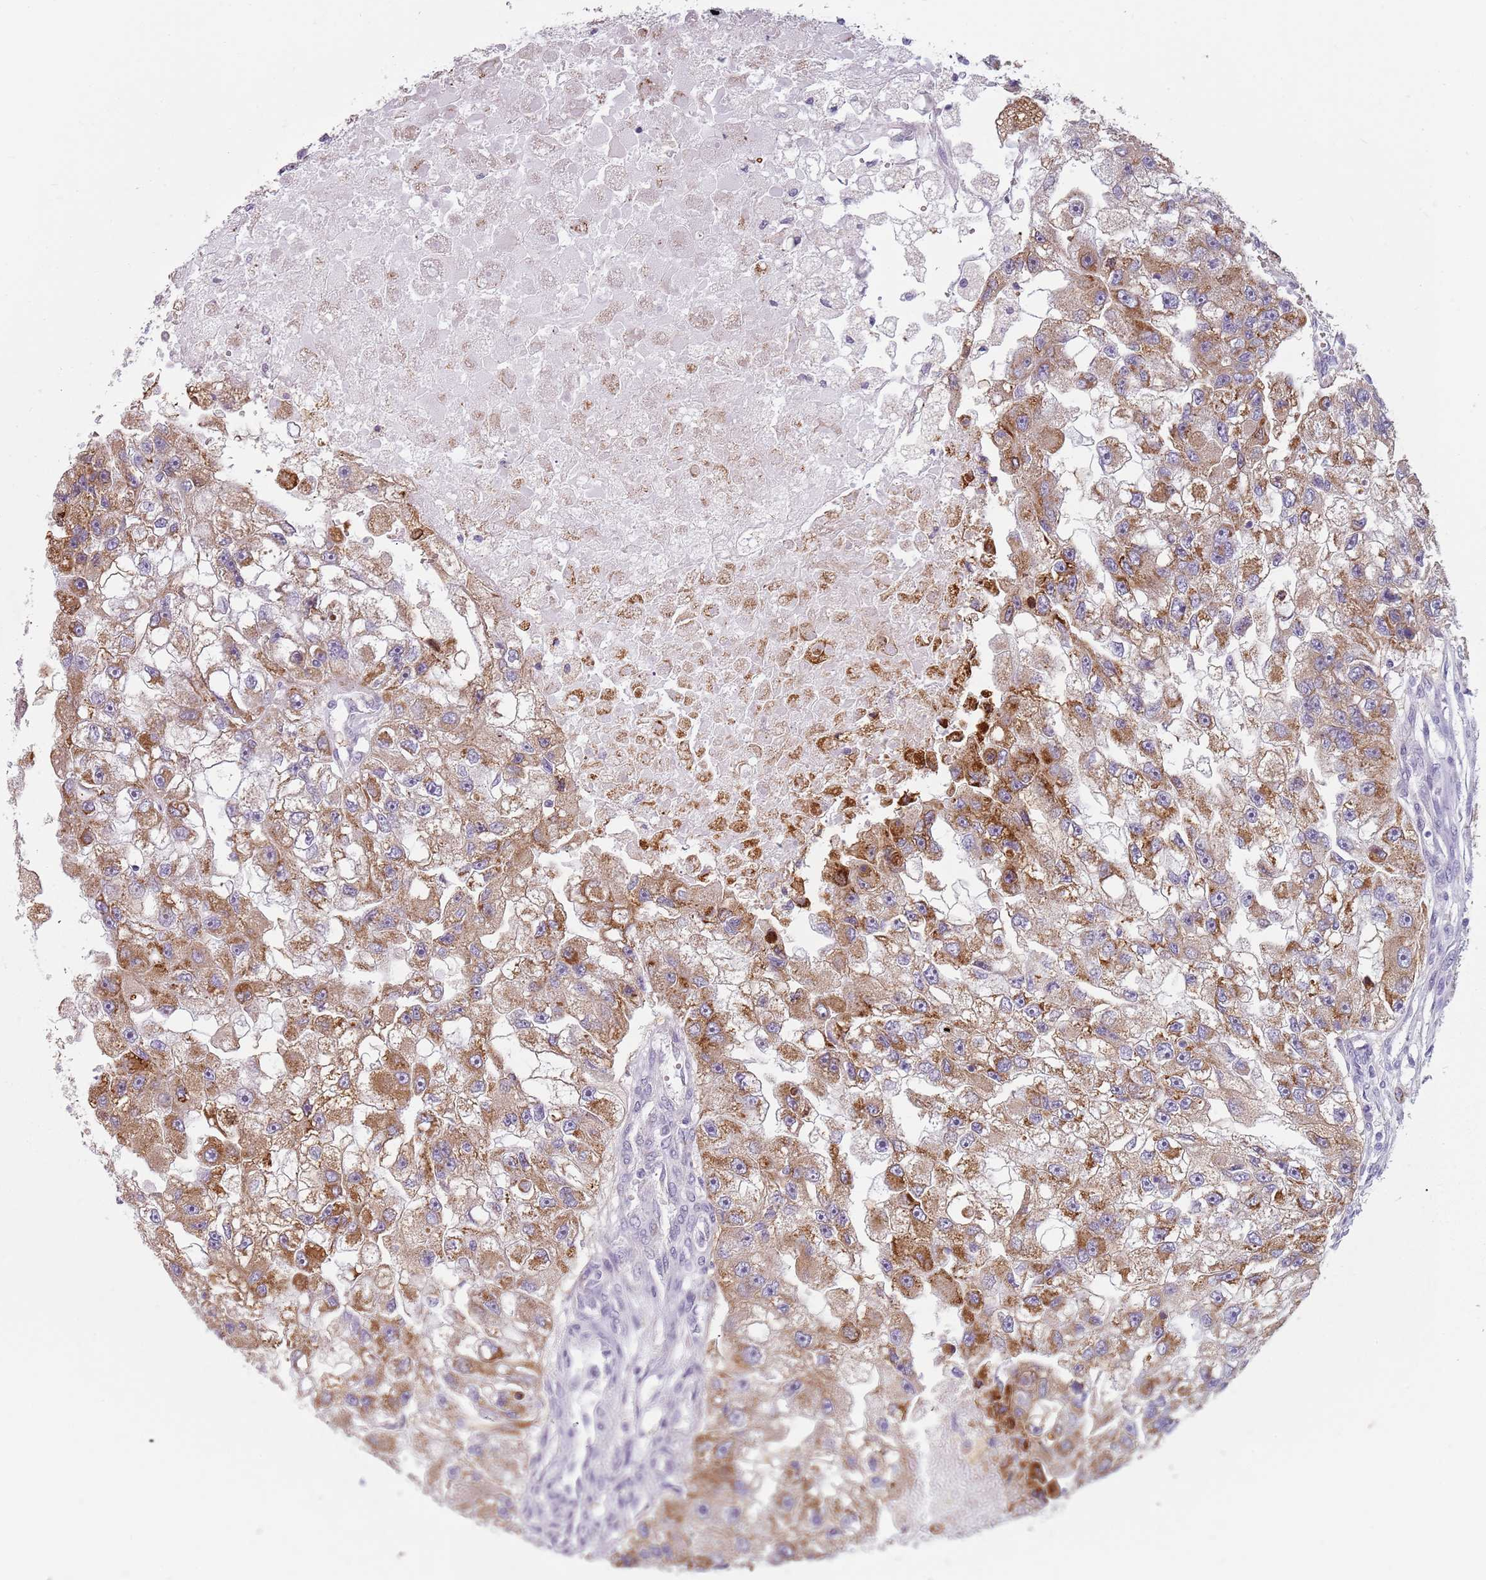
{"staining": {"intensity": "moderate", "quantity": ">75%", "location": "cytoplasmic/membranous"}, "tissue": "renal cancer", "cell_type": "Tumor cells", "image_type": "cancer", "snomed": [{"axis": "morphology", "description": "Adenocarcinoma, NOS"}, {"axis": "topography", "description": "Kidney"}], "caption": "This image displays renal cancer (adenocarcinoma) stained with immunohistochemistry (IHC) to label a protein in brown. The cytoplasmic/membranous of tumor cells show moderate positivity for the protein. Nuclei are counter-stained blue.", "gene": "MEGF8", "patient": {"sex": "male", "age": 63}}